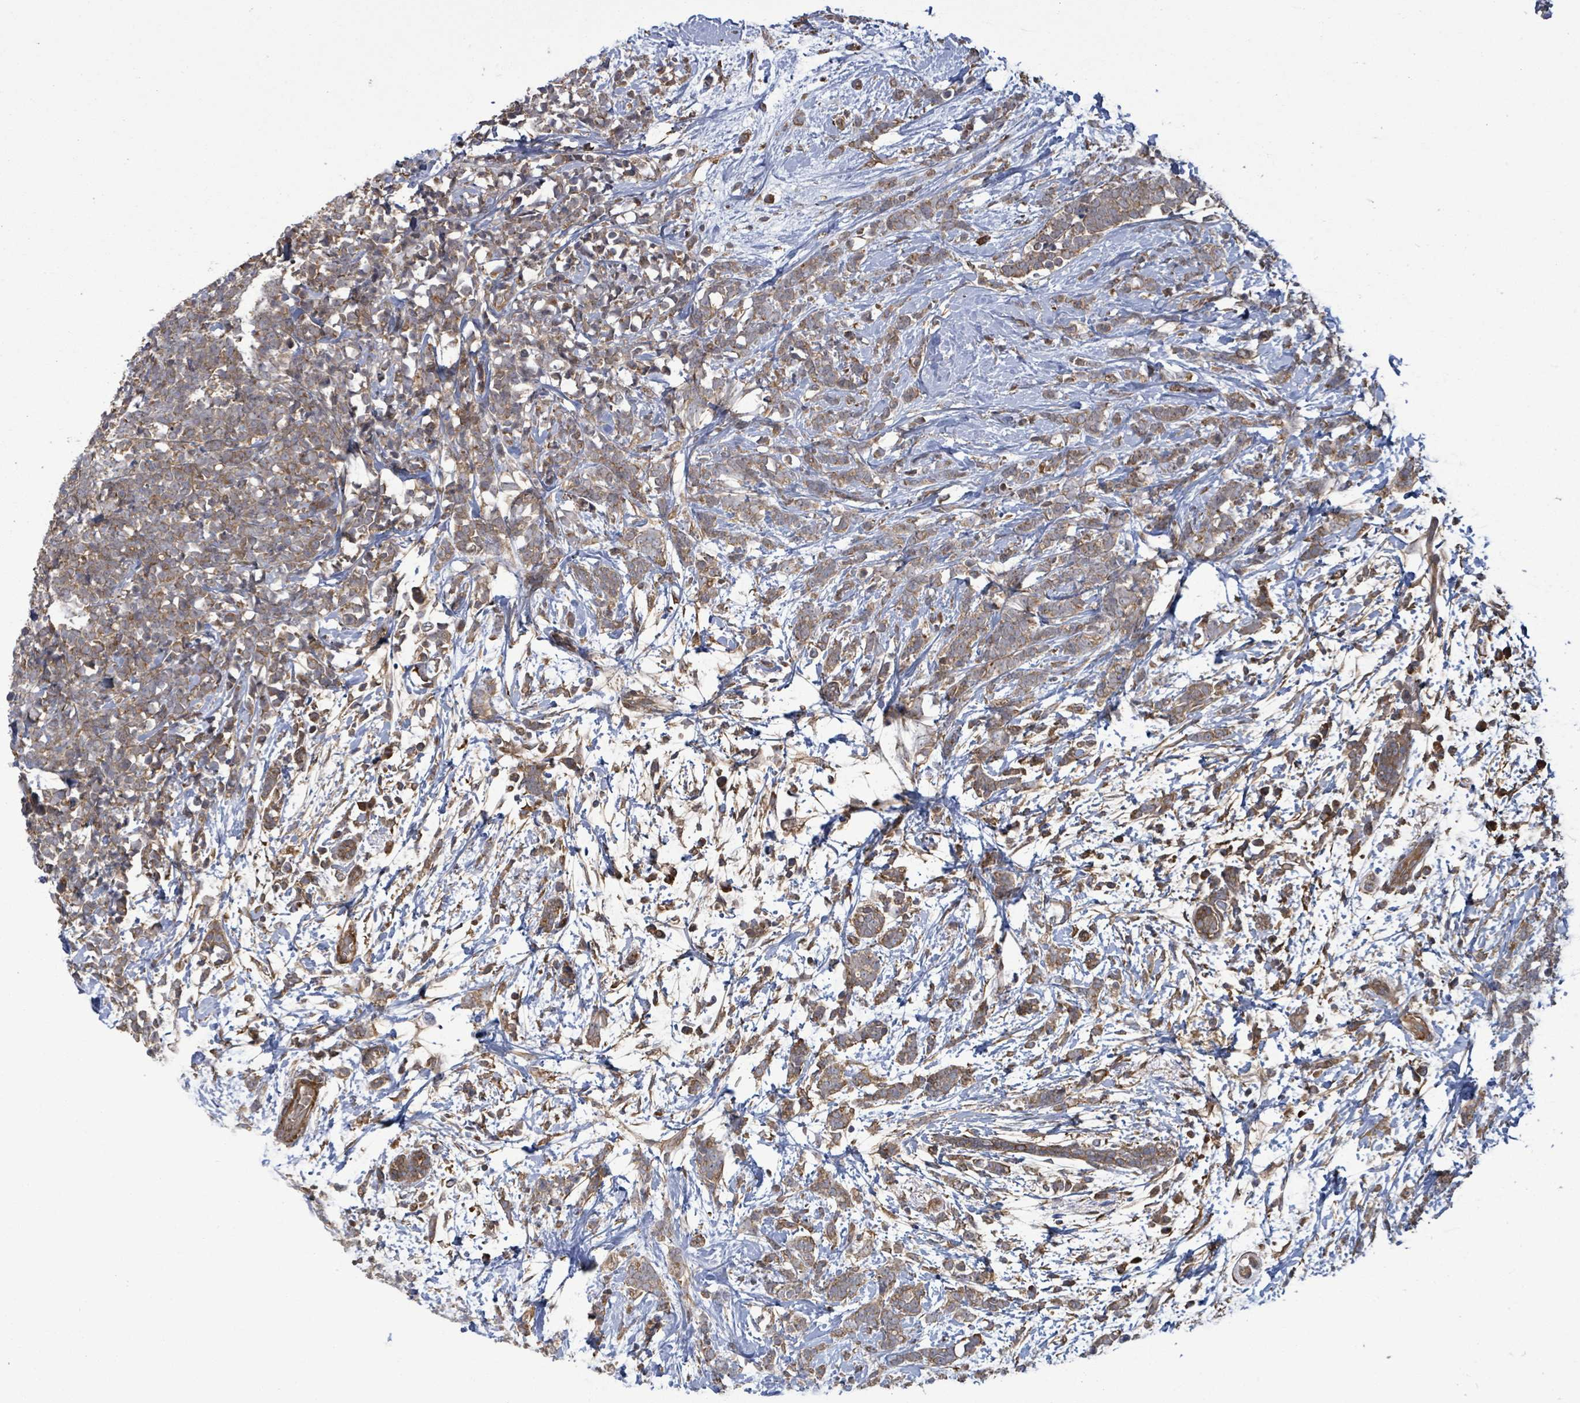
{"staining": {"intensity": "moderate", "quantity": ">75%", "location": "cytoplasmic/membranous"}, "tissue": "breast cancer", "cell_type": "Tumor cells", "image_type": "cancer", "snomed": [{"axis": "morphology", "description": "Lobular carcinoma"}, {"axis": "topography", "description": "Breast"}], "caption": "Tumor cells display medium levels of moderate cytoplasmic/membranous staining in approximately >75% of cells in lobular carcinoma (breast).", "gene": "MAP3K6", "patient": {"sex": "female", "age": 58}}